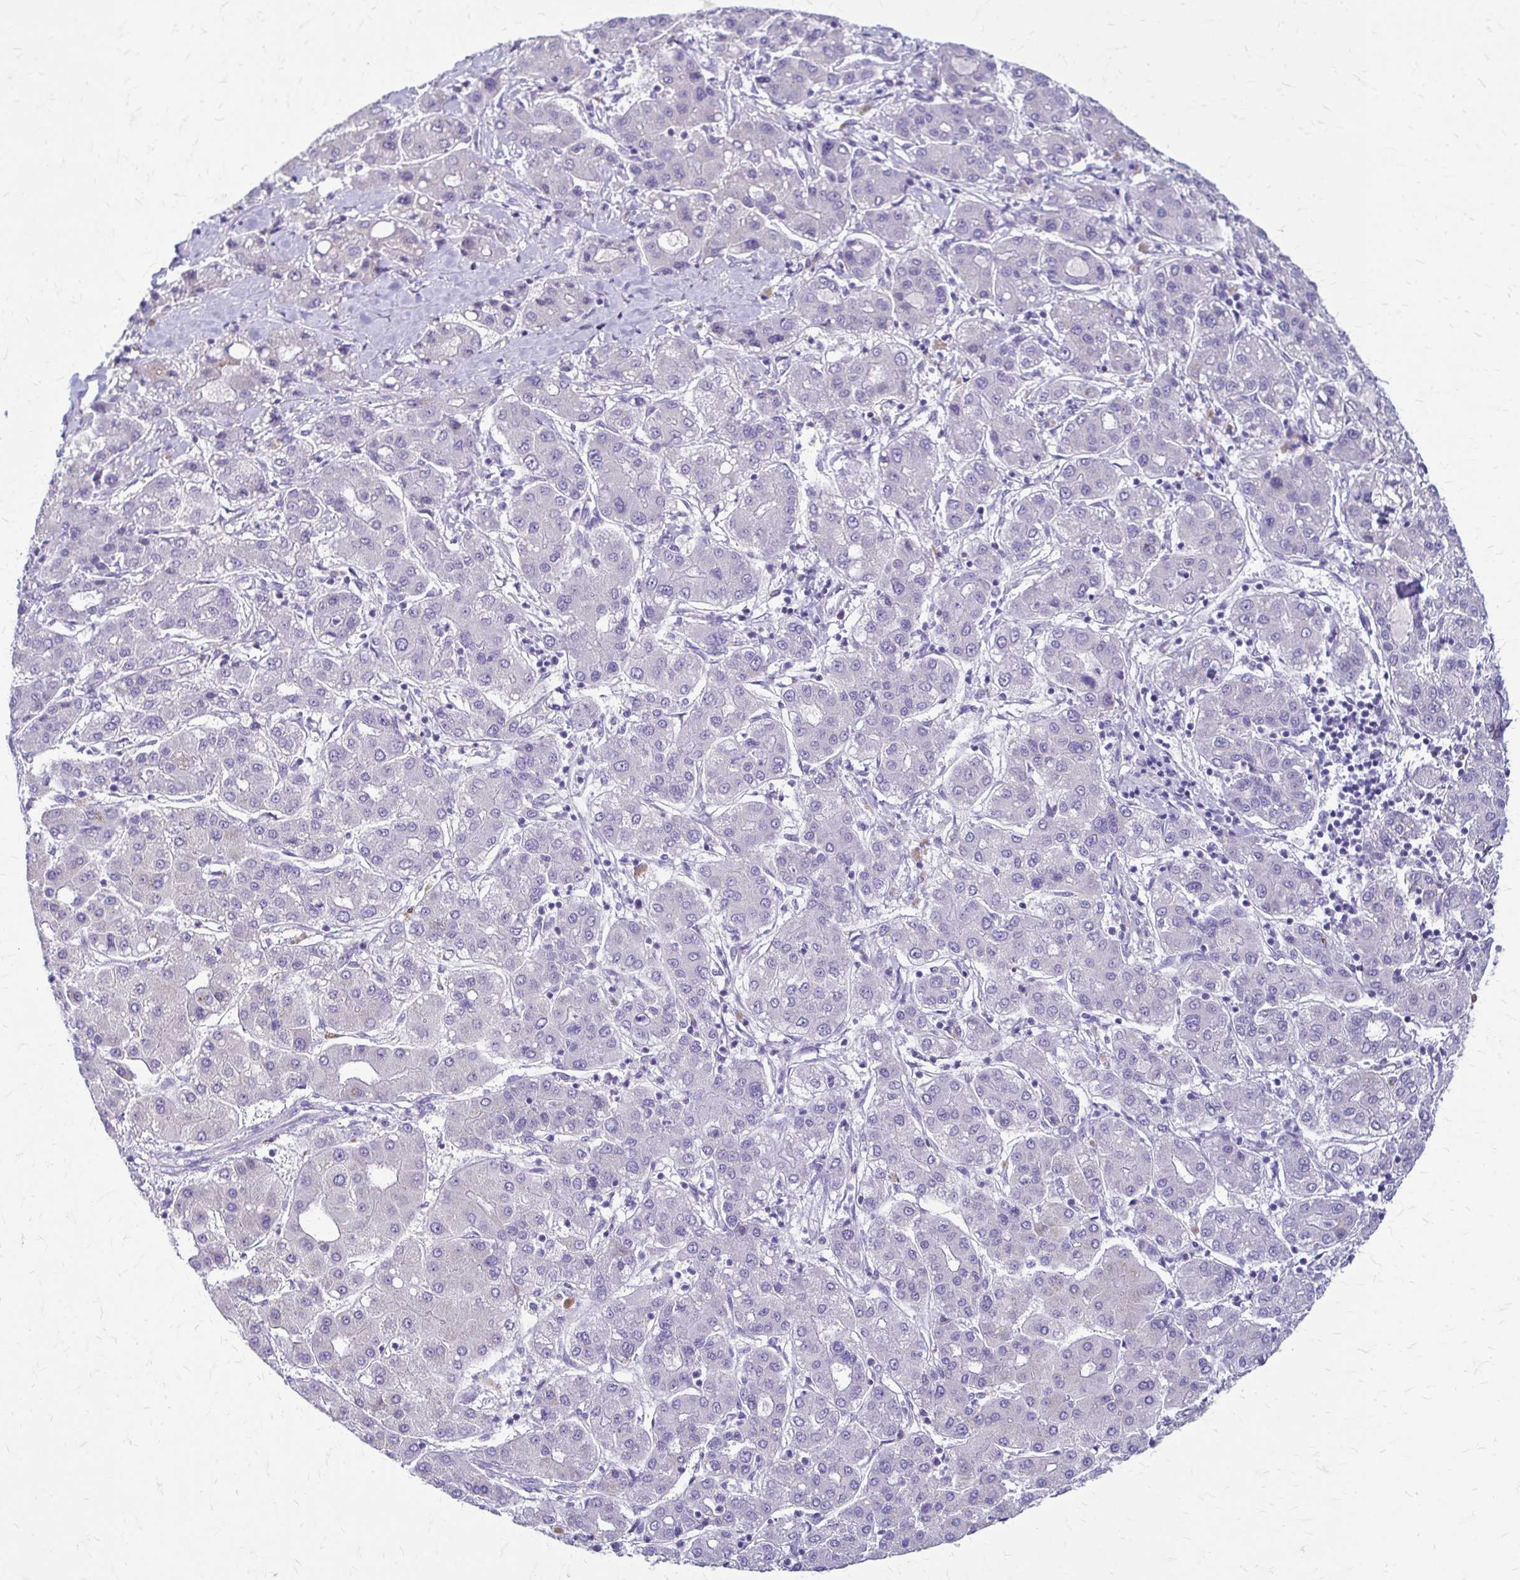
{"staining": {"intensity": "negative", "quantity": "none", "location": "none"}, "tissue": "liver cancer", "cell_type": "Tumor cells", "image_type": "cancer", "snomed": [{"axis": "morphology", "description": "Carcinoma, Hepatocellular, NOS"}, {"axis": "topography", "description": "Liver"}], "caption": "Protein analysis of liver cancer exhibits no significant expression in tumor cells. The staining was performed using DAB to visualize the protein expression in brown, while the nuclei were stained in blue with hematoxylin (Magnification: 20x).", "gene": "SAMD13", "patient": {"sex": "male", "age": 65}}